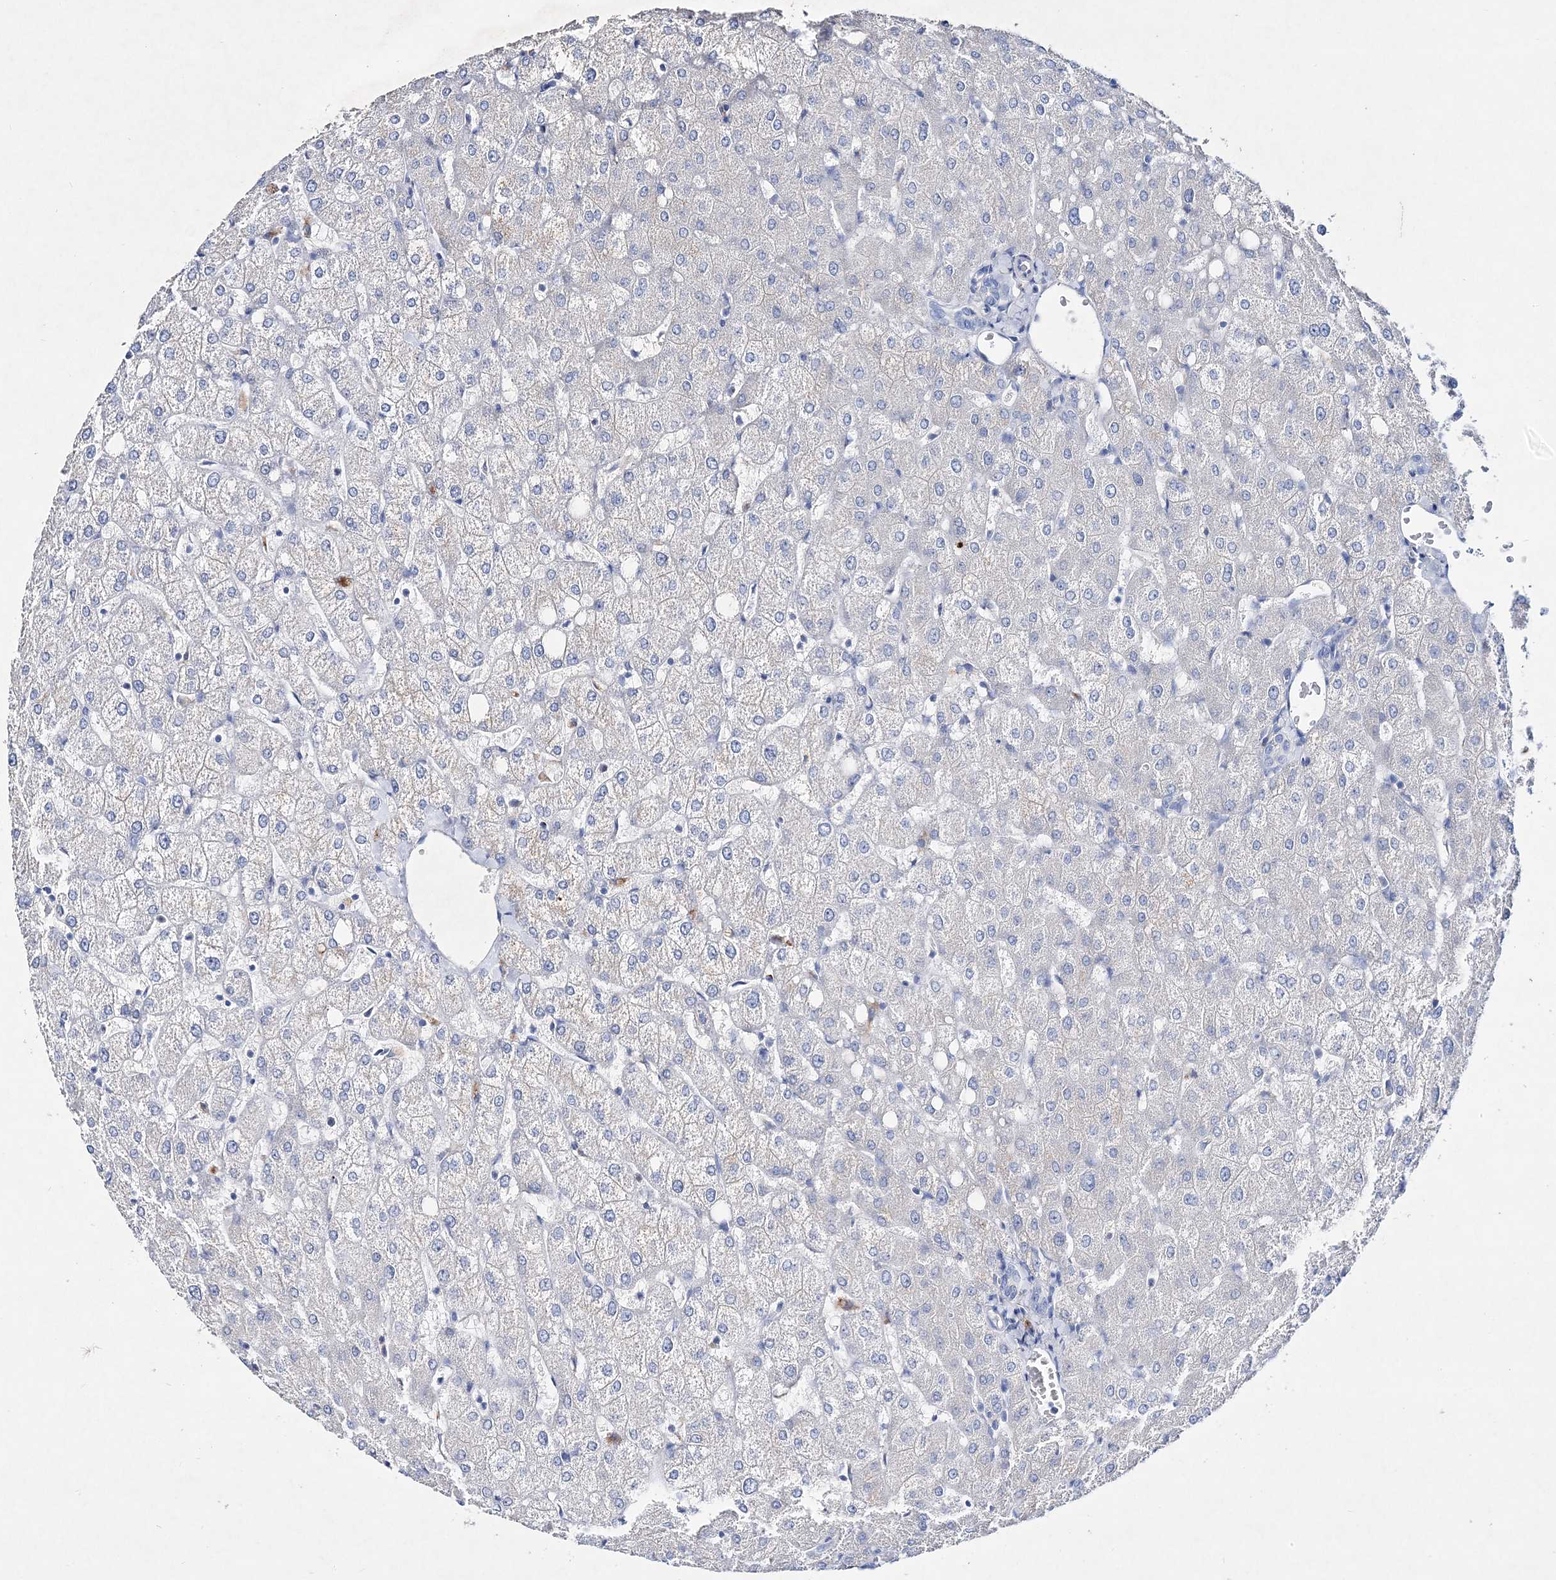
{"staining": {"intensity": "negative", "quantity": "none", "location": "none"}, "tissue": "liver", "cell_type": "Cholangiocytes", "image_type": "normal", "snomed": [{"axis": "morphology", "description": "Normal tissue, NOS"}, {"axis": "topography", "description": "Liver"}], "caption": "This is an IHC photomicrograph of unremarkable human liver. There is no expression in cholangiocytes.", "gene": "SPINK7", "patient": {"sex": "female", "age": 54}}